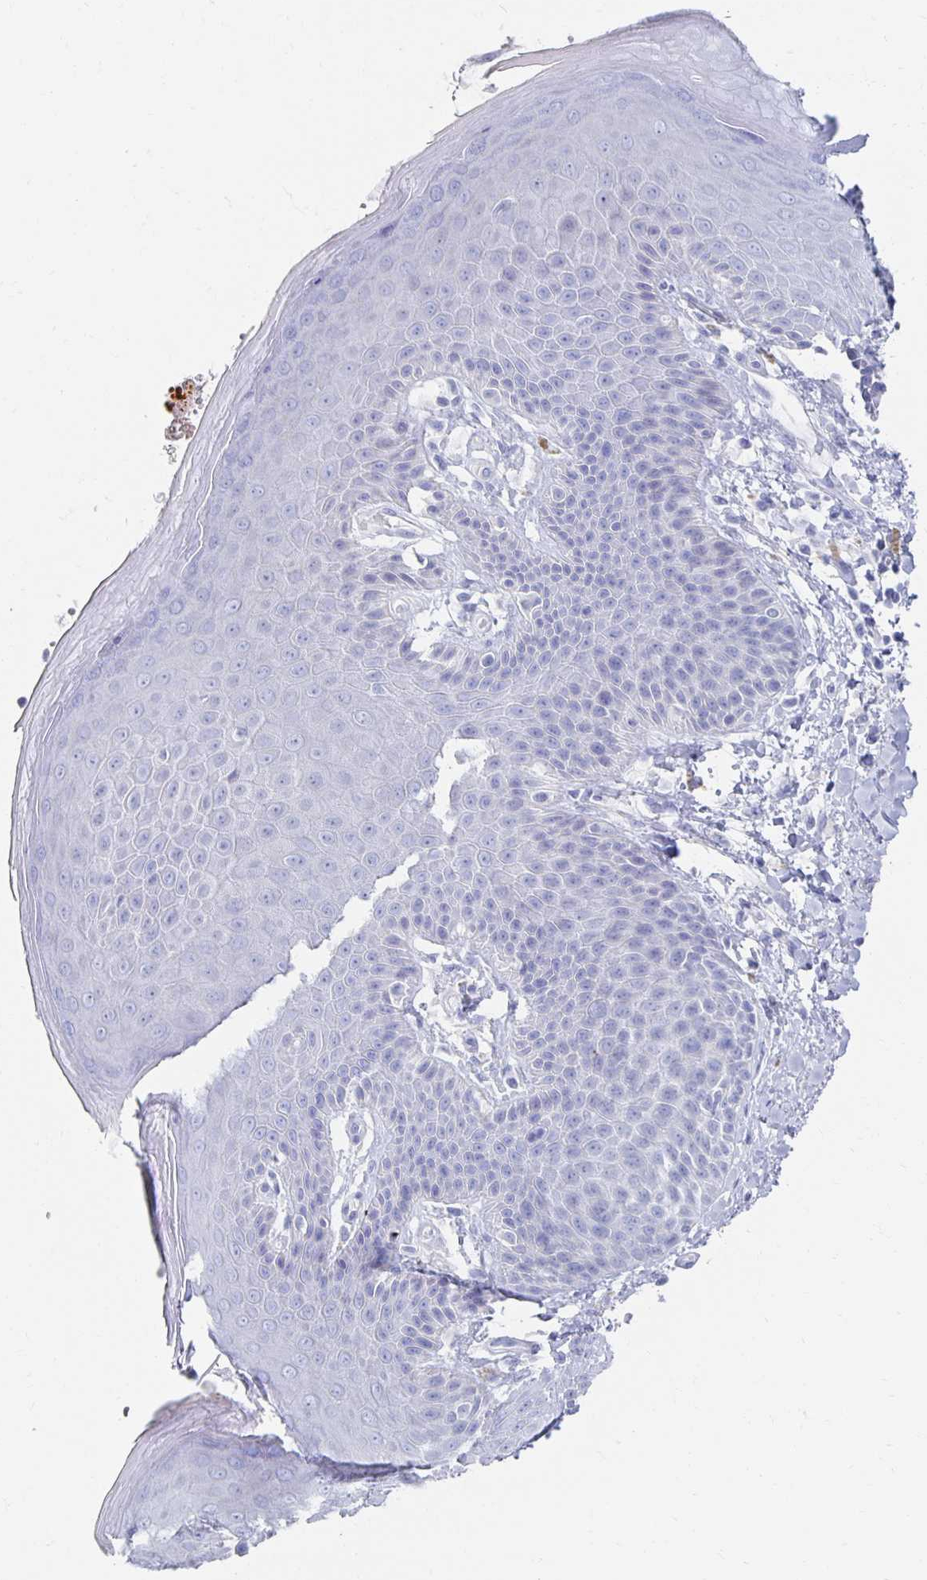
{"staining": {"intensity": "negative", "quantity": "none", "location": "none"}, "tissue": "skin", "cell_type": "Epidermal cells", "image_type": "normal", "snomed": [{"axis": "morphology", "description": "Normal tissue, NOS"}, {"axis": "topography", "description": "Anal"}, {"axis": "topography", "description": "Peripheral nerve tissue"}], "caption": "The micrograph exhibits no staining of epidermal cells in normal skin.", "gene": "PRDM7", "patient": {"sex": "male", "age": 51}}